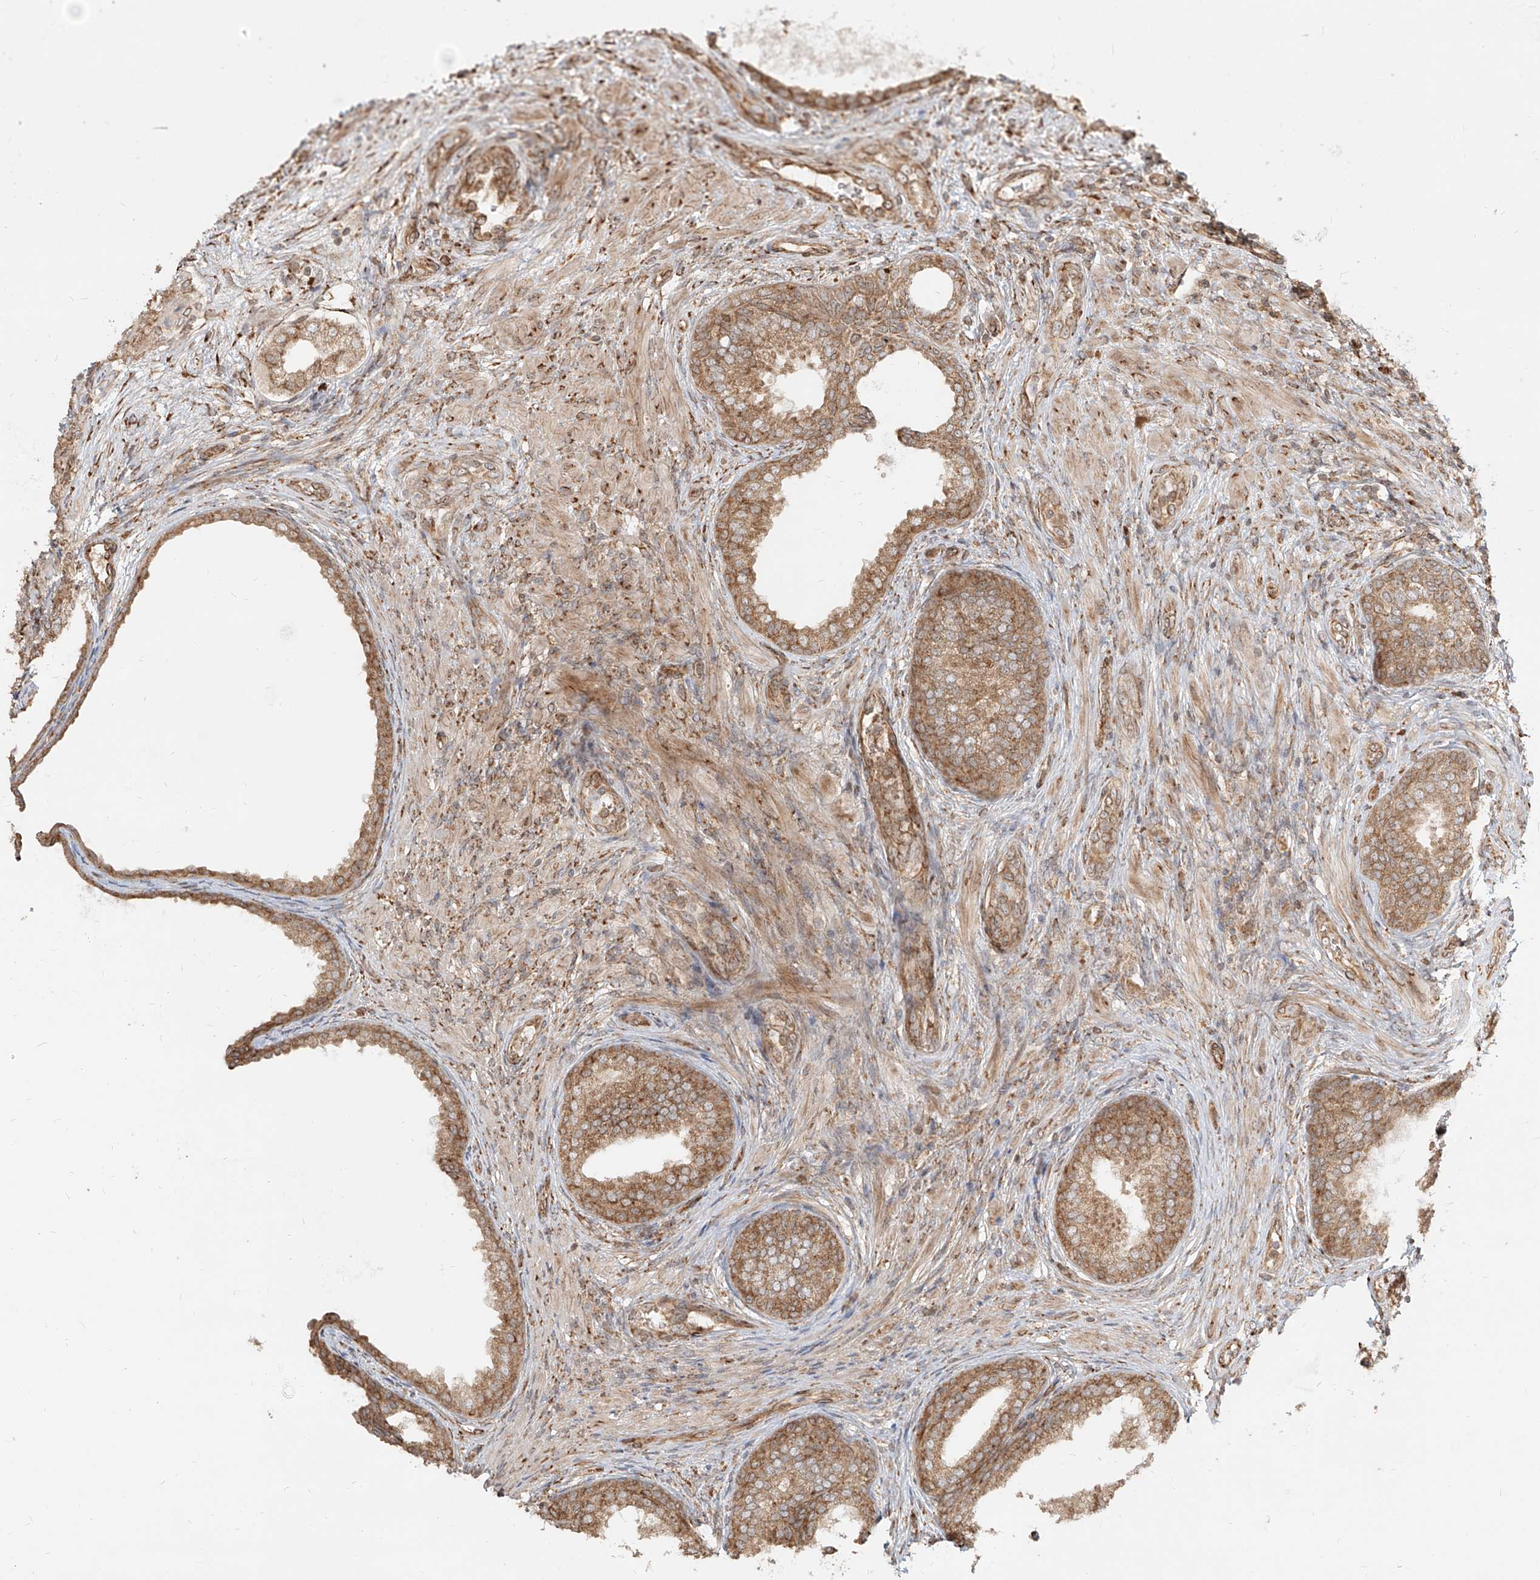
{"staining": {"intensity": "moderate", "quantity": ">75%", "location": "cytoplasmic/membranous"}, "tissue": "prostate", "cell_type": "Glandular cells", "image_type": "normal", "snomed": [{"axis": "morphology", "description": "Normal tissue, NOS"}, {"axis": "topography", "description": "Prostate"}], "caption": "Immunohistochemistry (DAB) staining of normal prostate shows moderate cytoplasmic/membranous protein positivity in approximately >75% of glandular cells. The protein is stained brown, and the nuclei are stained in blue (DAB (3,3'-diaminobenzidine) IHC with brightfield microscopy, high magnification).", "gene": "UBE2K", "patient": {"sex": "male", "age": 76}}